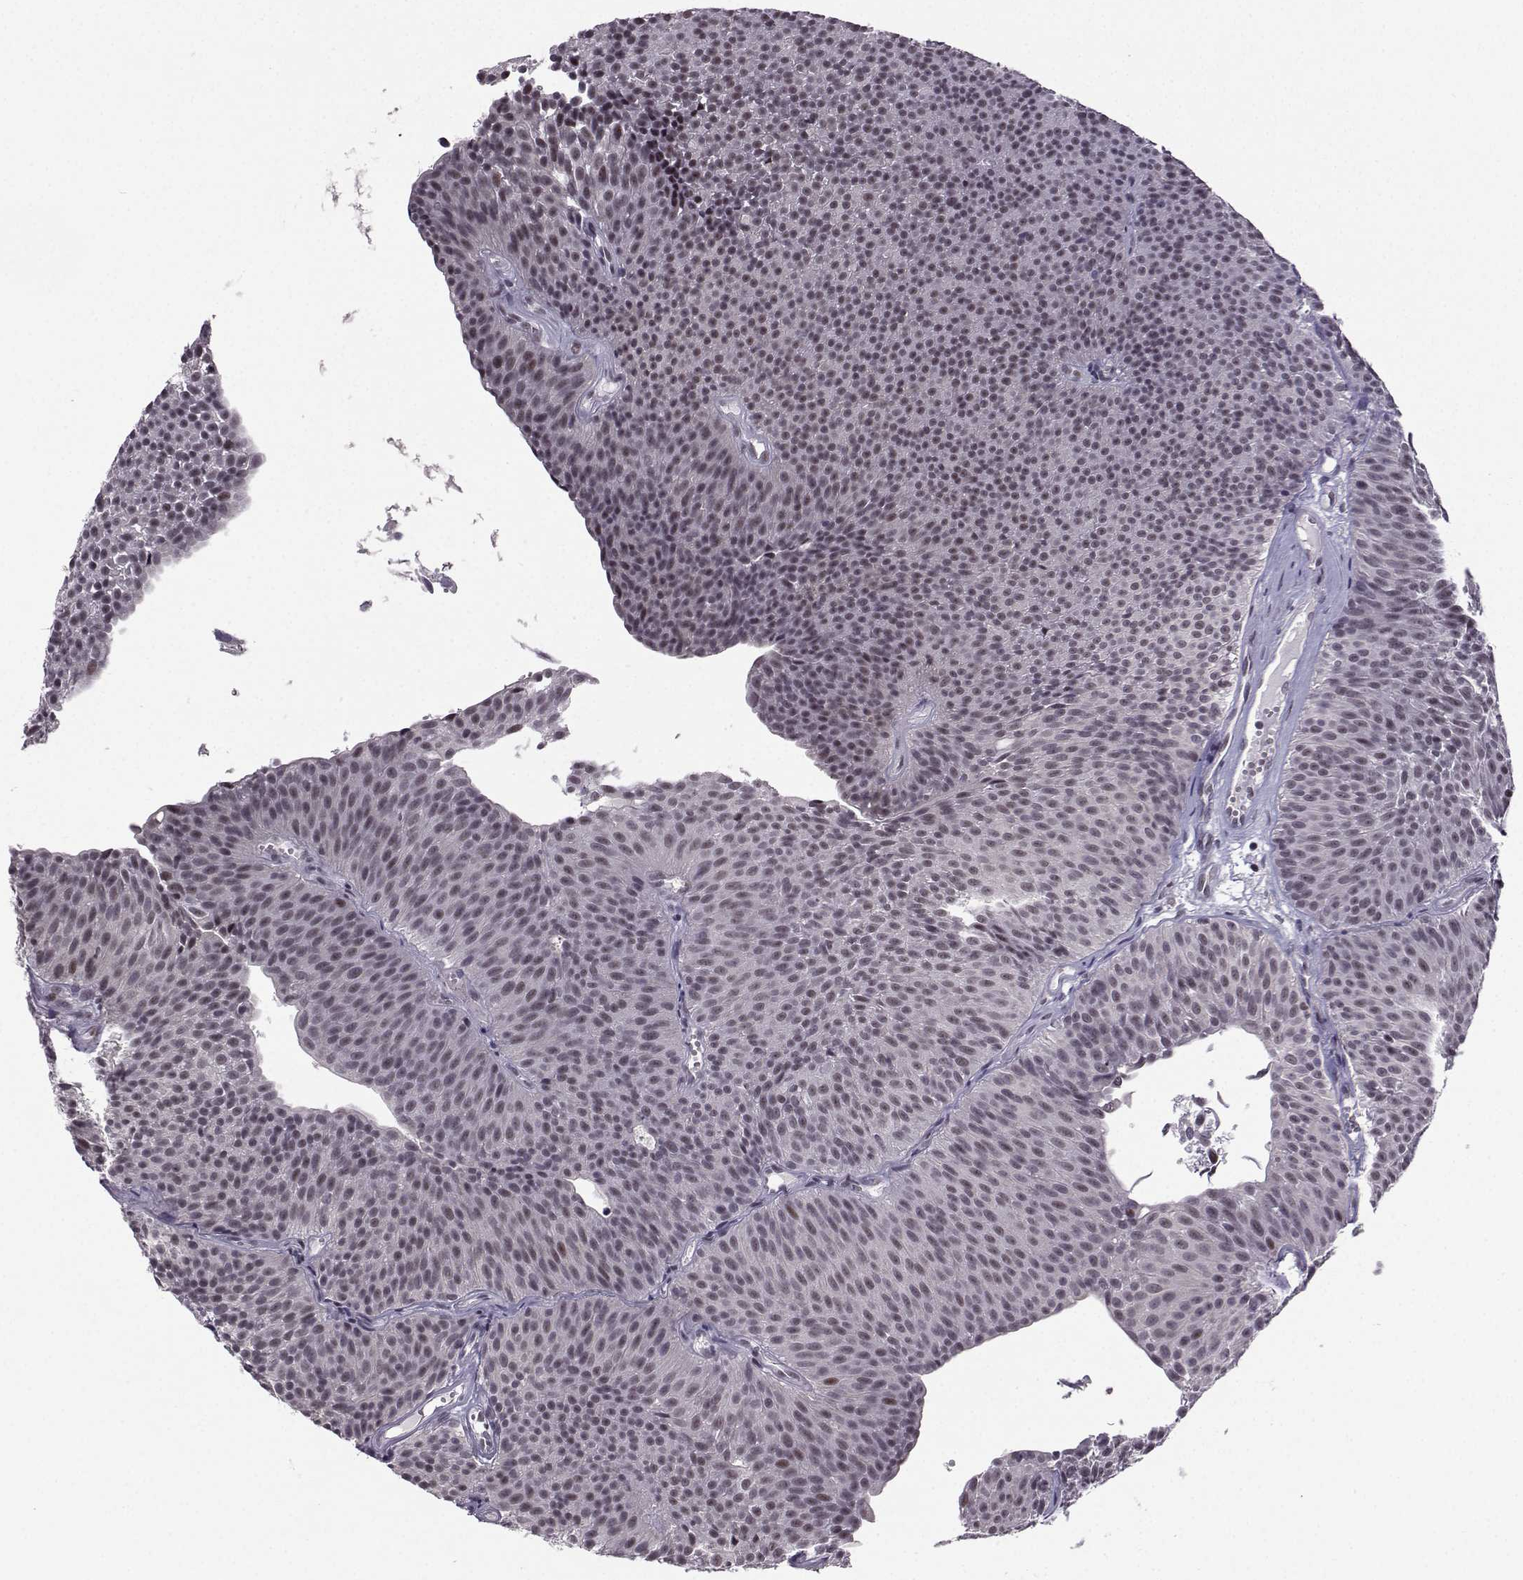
{"staining": {"intensity": "weak", "quantity": "25%-75%", "location": "nuclear"}, "tissue": "urothelial cancer", "cell_type": "Tumor cells", "image_type": "cancer", "snomed": [{"axis": "morphology", "description": "Urothelial carcinoma, Low grade"}, {"axis": "topography", "description": "Urinary bladder"}], "caption": "Weak nuclear positivity is appreciated in approximately 25%-75% of tumor cells in urothelial carcinoma (low-grade).", "gene": "LIN28A", "patient": {"sex": "male", "age": 63}}